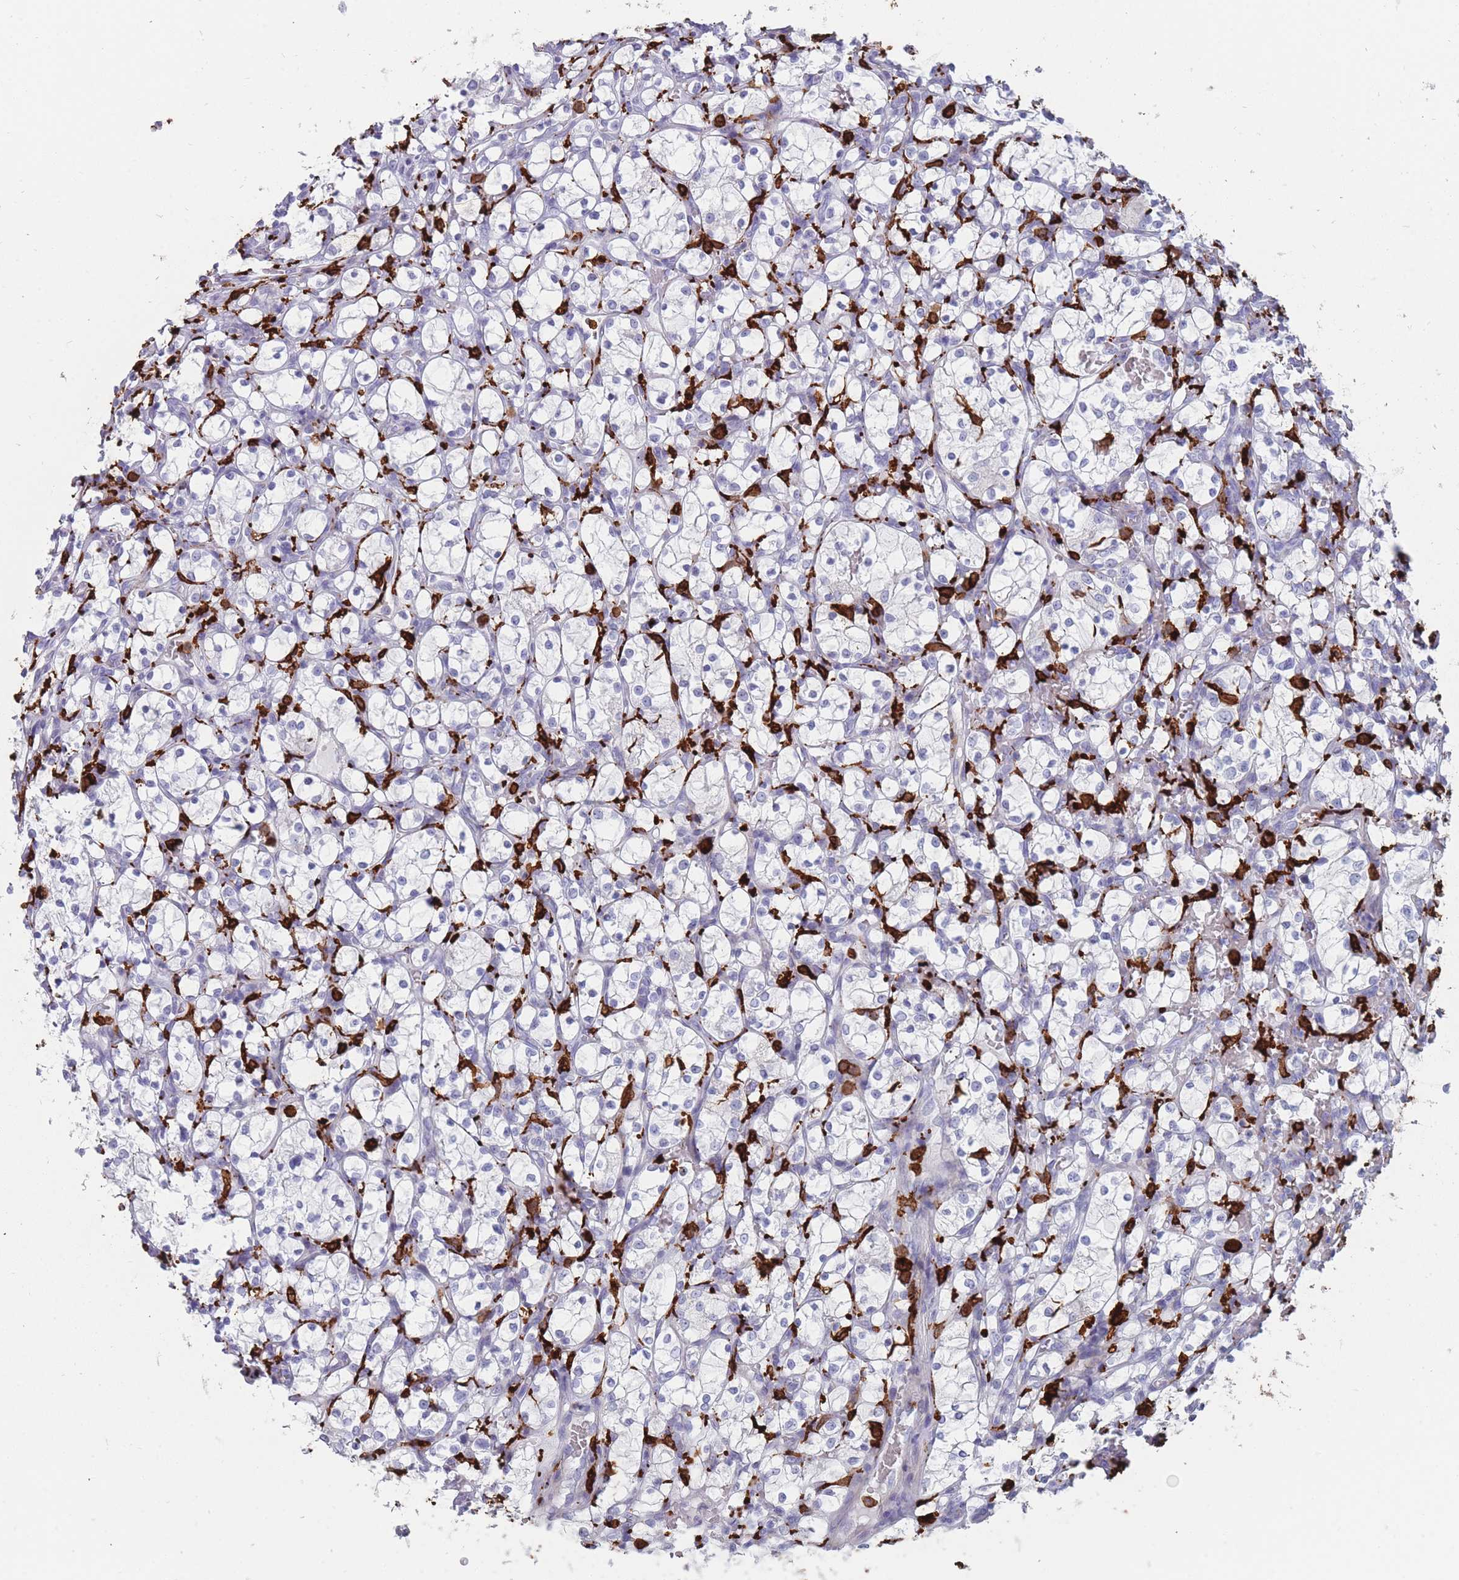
{"staining": {"intensity": "negative", "quantity": "none", "location": "none"}, "tissue": "renal cancer", "cell_type": "Tumor cells", "image_type": "cancer", "snomed": [{"axis": "morphology", "description": "Adenocarcinoma, NOS"}, {"axis": "topography", "description": "Kidney"}], "caption": "DAB immunohistochemical staining of human renal adenocarcinoma shows no significant expression in tumor cells. (Stains: DAB IHC with hematoxylin counter stain, Microscopy: brightfield microscopy at high magnification).", "gene": "AIF1", "patient": {"sex": "female", "age": 69}}